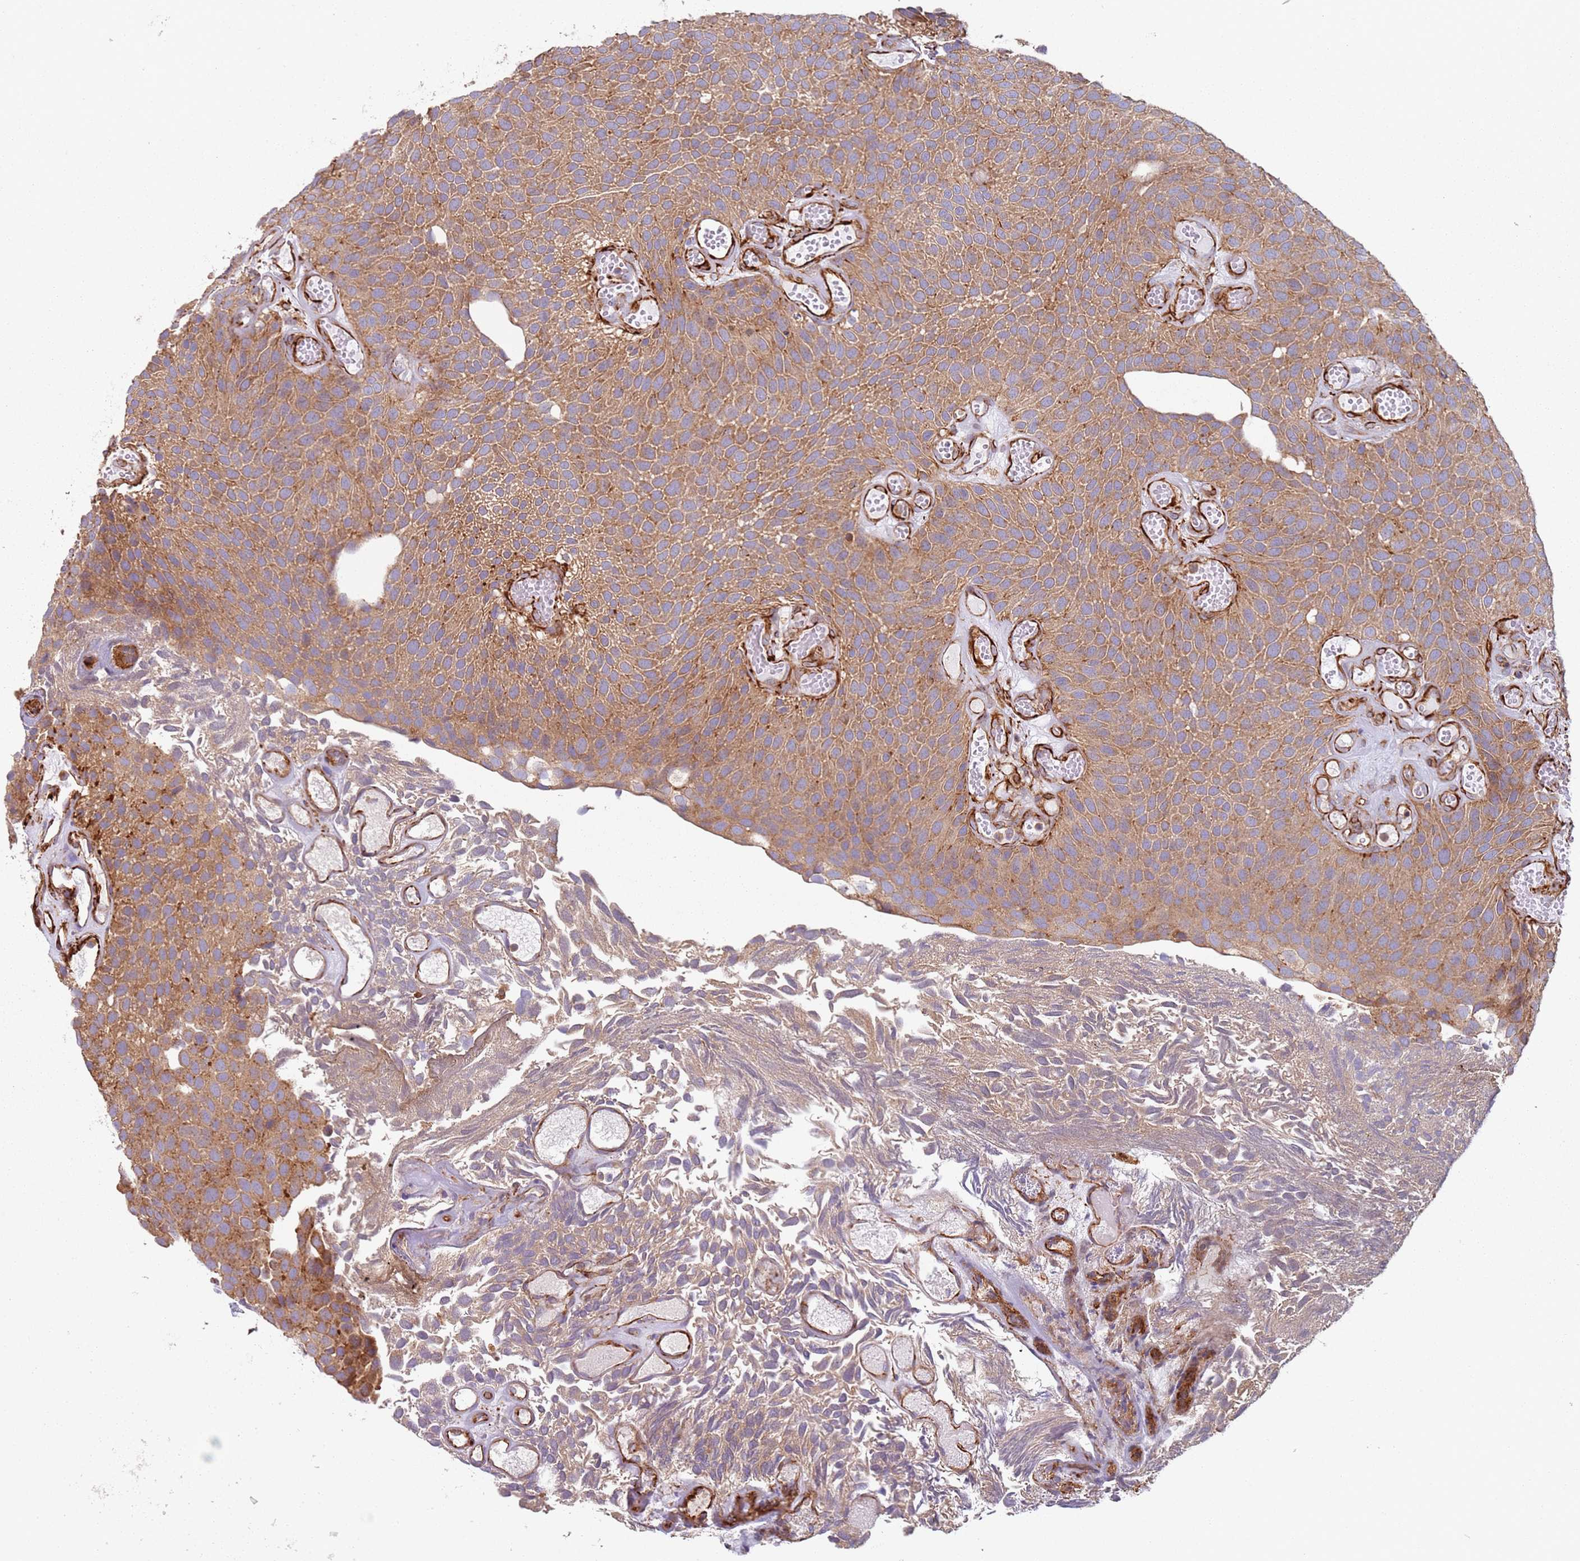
{"staining": {"intensity": "moderate", "quantity": ">75%", "location": "cytoplasmic/membranous"}, "tissue": "urothelial cancer", "cell_type": "Tumor cells", "image_type": "cancer", "snomed": [{"axis": "morphology", "description": "Urothelial carcinoma, Low grade"}, {"axis": "topography", "description": "Urinary bladder"}], "caption": "IHC (DAB) staining of human urothelial carcinoma (low-grade) exhibits moderate cytoplasmic/membranous protein expression in about >75% of tumor cells.", "gene": "SNAPIN", "patient": {"sex": "male", "age": 89}}